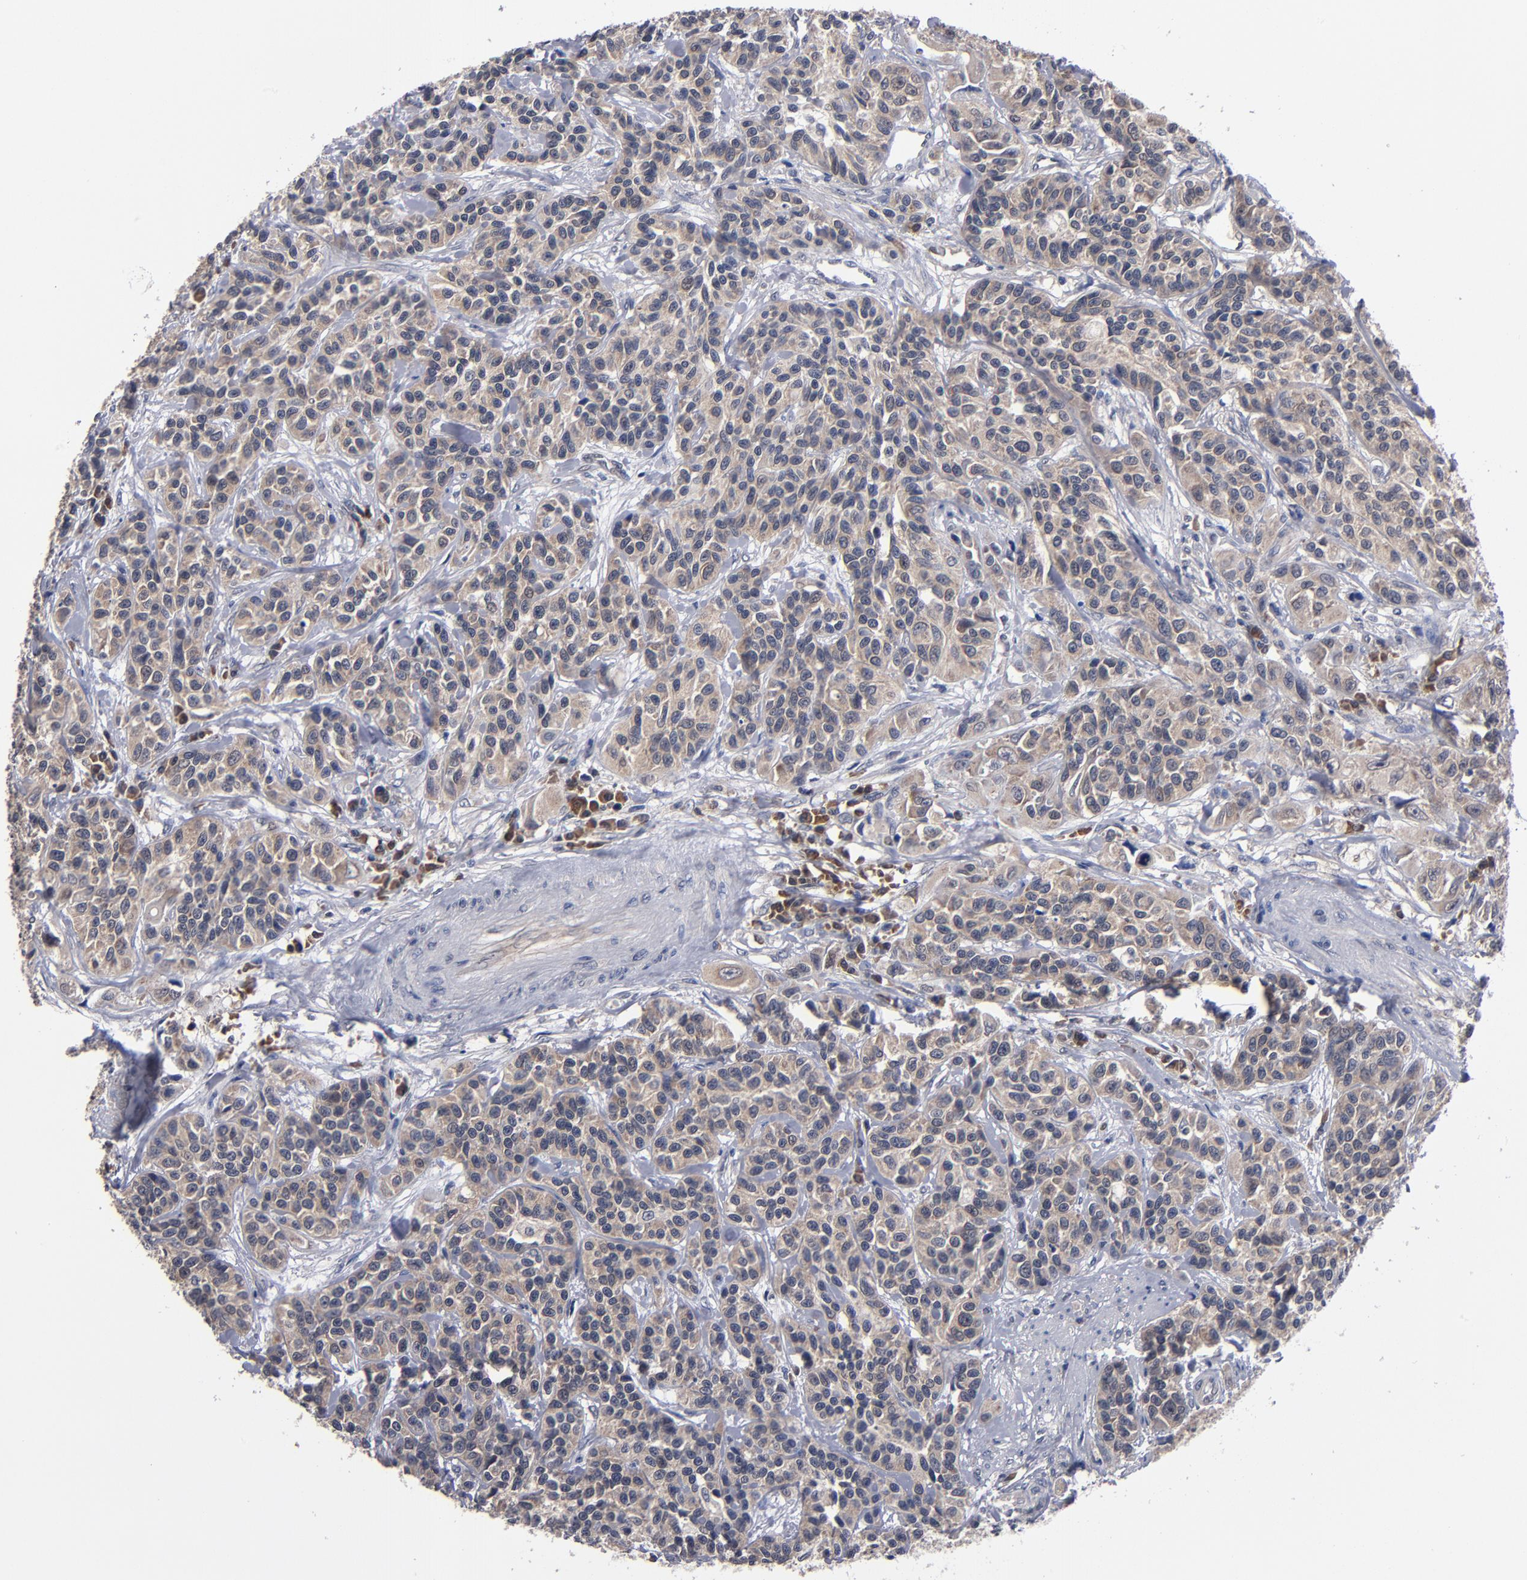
{"staining": {"intensity": "weak", "quantity": "25%-75%", "location": "cytoplasmic/membranous"}, "tissue": "urothelial cancer", "cell_type": "Tumor cells", "image_type": "cancer", "snomed": [{"axis": "morphology", "description": "Urothelial carcinoma, High grade"}, {"axis": "topography", "description": "Urinary bladder"}], "caption": "Immunohistochemistry of human urothelial carcinoma (high-grade) reveals low levels of weak cytoplasmic/membranous expression in about 25%-75% of tumor cells.", "gene": "ALG13", "patient": {"sex": "female", "age": 81}}